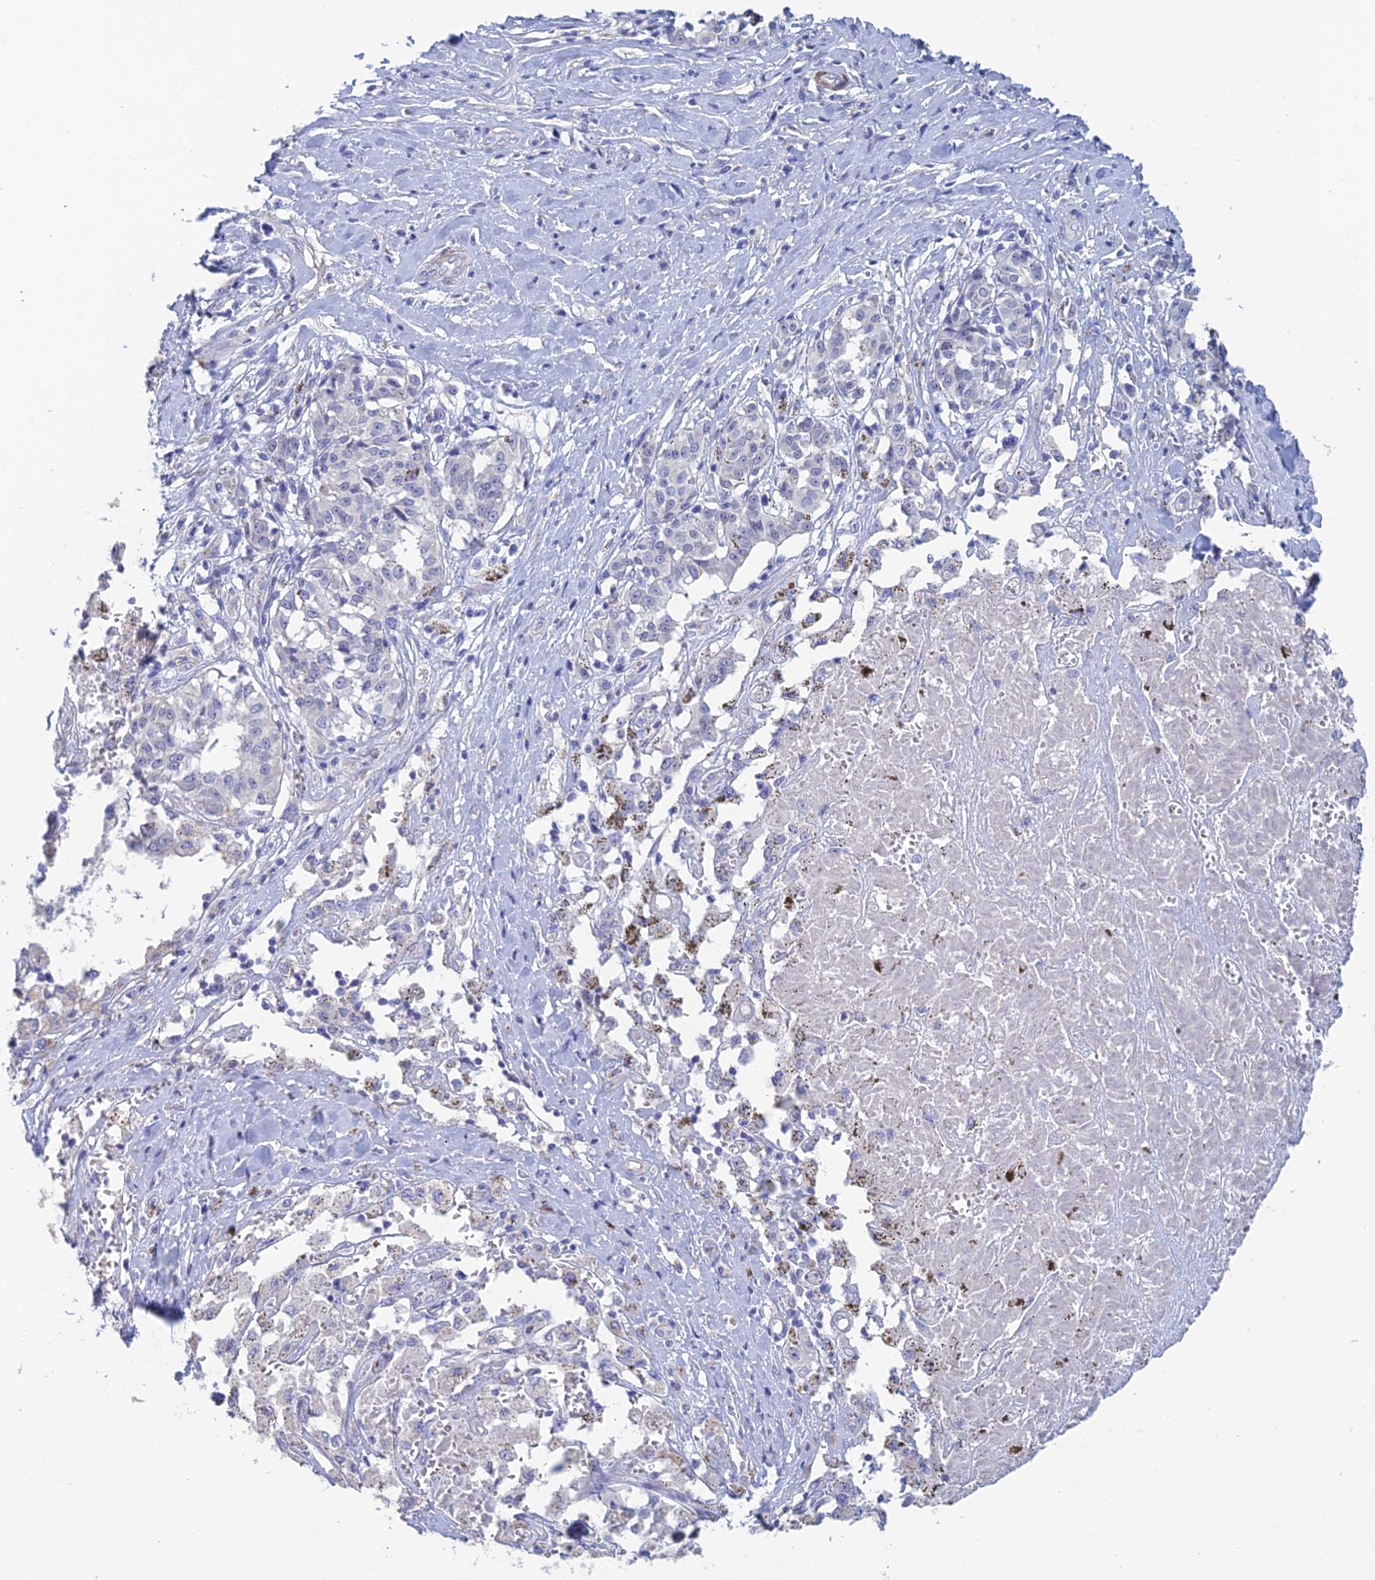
{"staining": {"intensity": "negative", "quantity": "none", "location": "none"}, "tissue": "melanoma", "cell_type": "Tumor cells", "image_type": "cancer", "snomed": [{"axis": "morphology", "description": "Malignant melanoma, NOS"}, {"axis": "topography", "description": "Skin"}], "caption": "There is no significant staining in tumor cells of melanoma. Brightfield microscopy of IHC stained with DAB (3,3'-diaminobenzidine) (brown) and hematoxylin (blue), captured at high magnification.", "gene": "PCDHA8", "patient": {"sex": "female", "age": 72}}